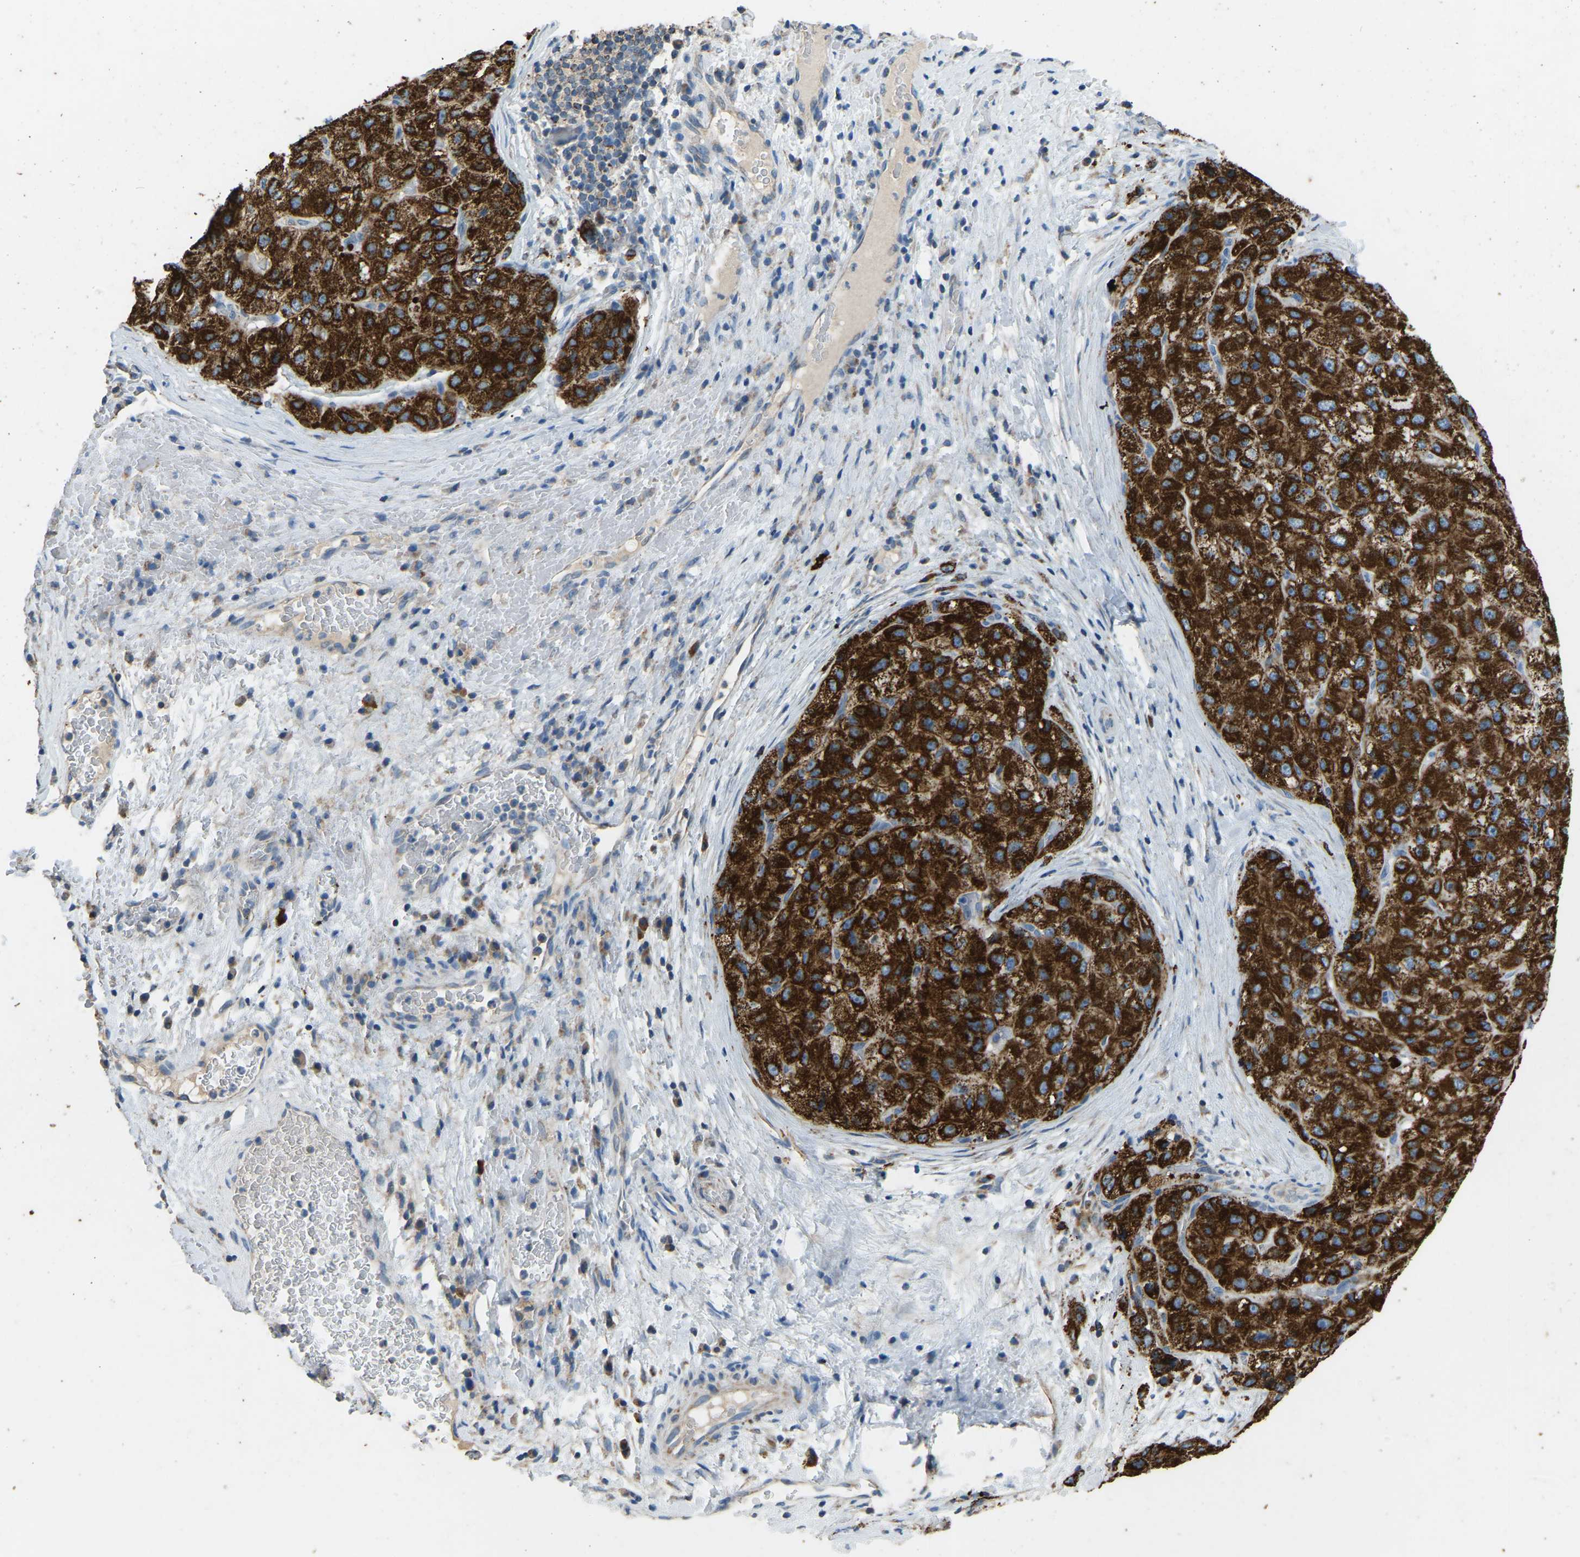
{"staining": {"intensity": "strong", "quantity": ">75%", "location": "cytoplasmic/membranous"}, "tissue": "liver cancer", "cell_type": "Tumor cells", "image_type": "cancer", "snomed": [{"axis": "morphology", "description": "Carcinoma, Hepatocellular, NOS"}, {"axis": "topography", "description": "Liver"}], "caption": "A histopathology image of hepatocellular carcinoma (liver) stained for a protein reveals strong cytoplasmic/membranous brown staining in tumor cells.", "gene": "ZNF200", "patient": {"sex": "male", "age": 80}}